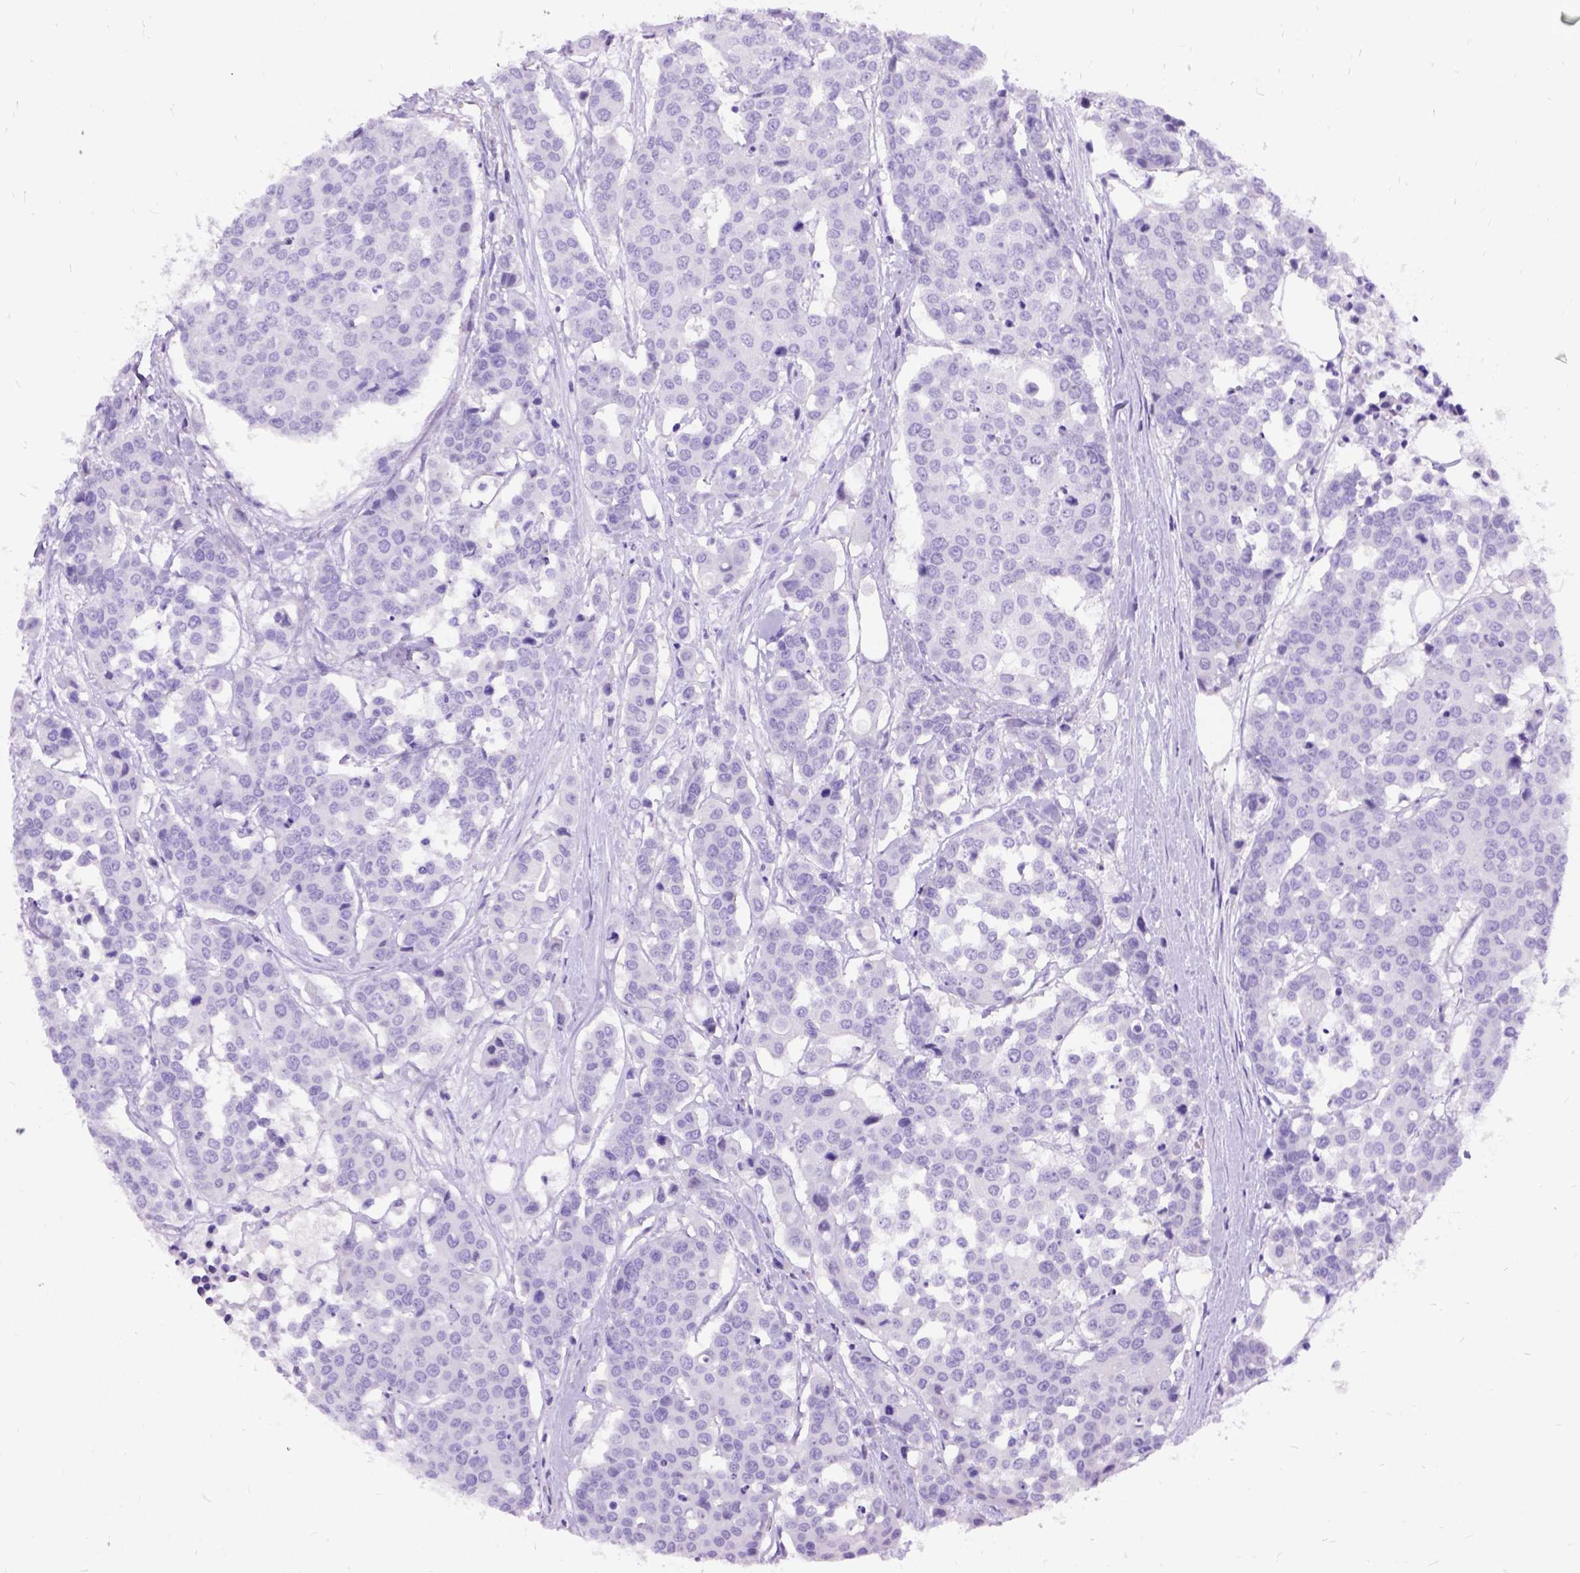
{"staining": {"intensity": "negative", "quantity": "none", "location": "none"}, "tissue": "carcinoid", "cell_type": "Tumor cells", "image_type": "cancer", "snomed": [{"axis": "morphology", "description": "Carcinoid, malignant, NOS"}, {"axis": "topography", "description": "Colon"}], "caption": "This is an immunohistochemistry photomicrograph of malignant carcinoid. There is no positivity in tumor cells.", "gene": "PRG2", "patient": {"sex": "male", "age": 81}}